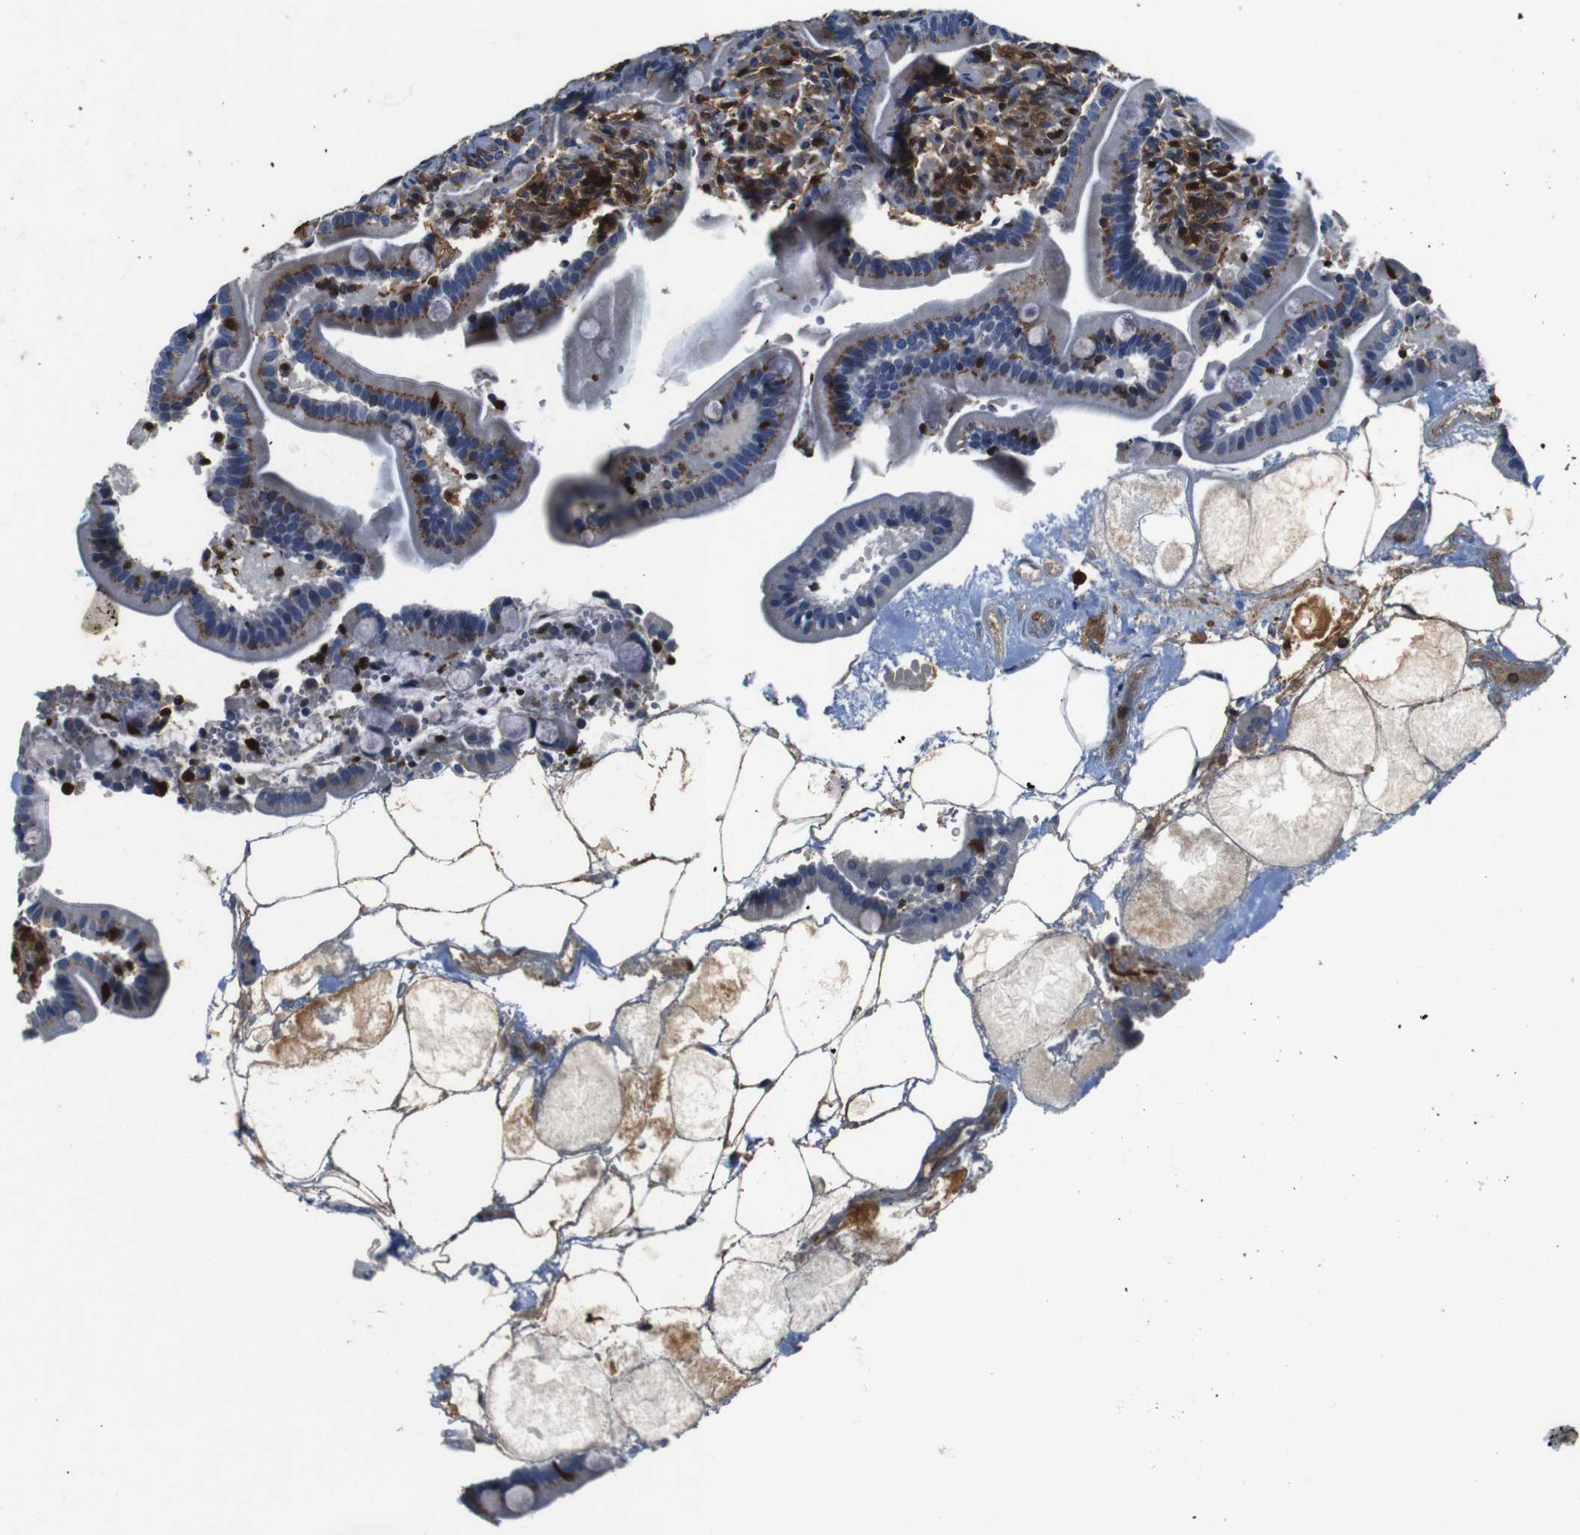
{"staining": {"intensity": "moderate", "quantity": "<25%", "location": "cytoplasmic/membranous"}, "tissue": "duodenum", "cell_type": "Glandular cells", "image_type": "normal", "snomed": [{"axis": "morphology", "description": "Normal tissue, NOS"}, {"axis": "topography", "description": "Duodenum"}], "caption": "Human duodenum stained for a protein (brown) shows moderate cytoplasmic/membranous positive staining in about <25% of glandular cells.", "gene": "ANXA1", "patient": {"sex": "male", "age": 54}}